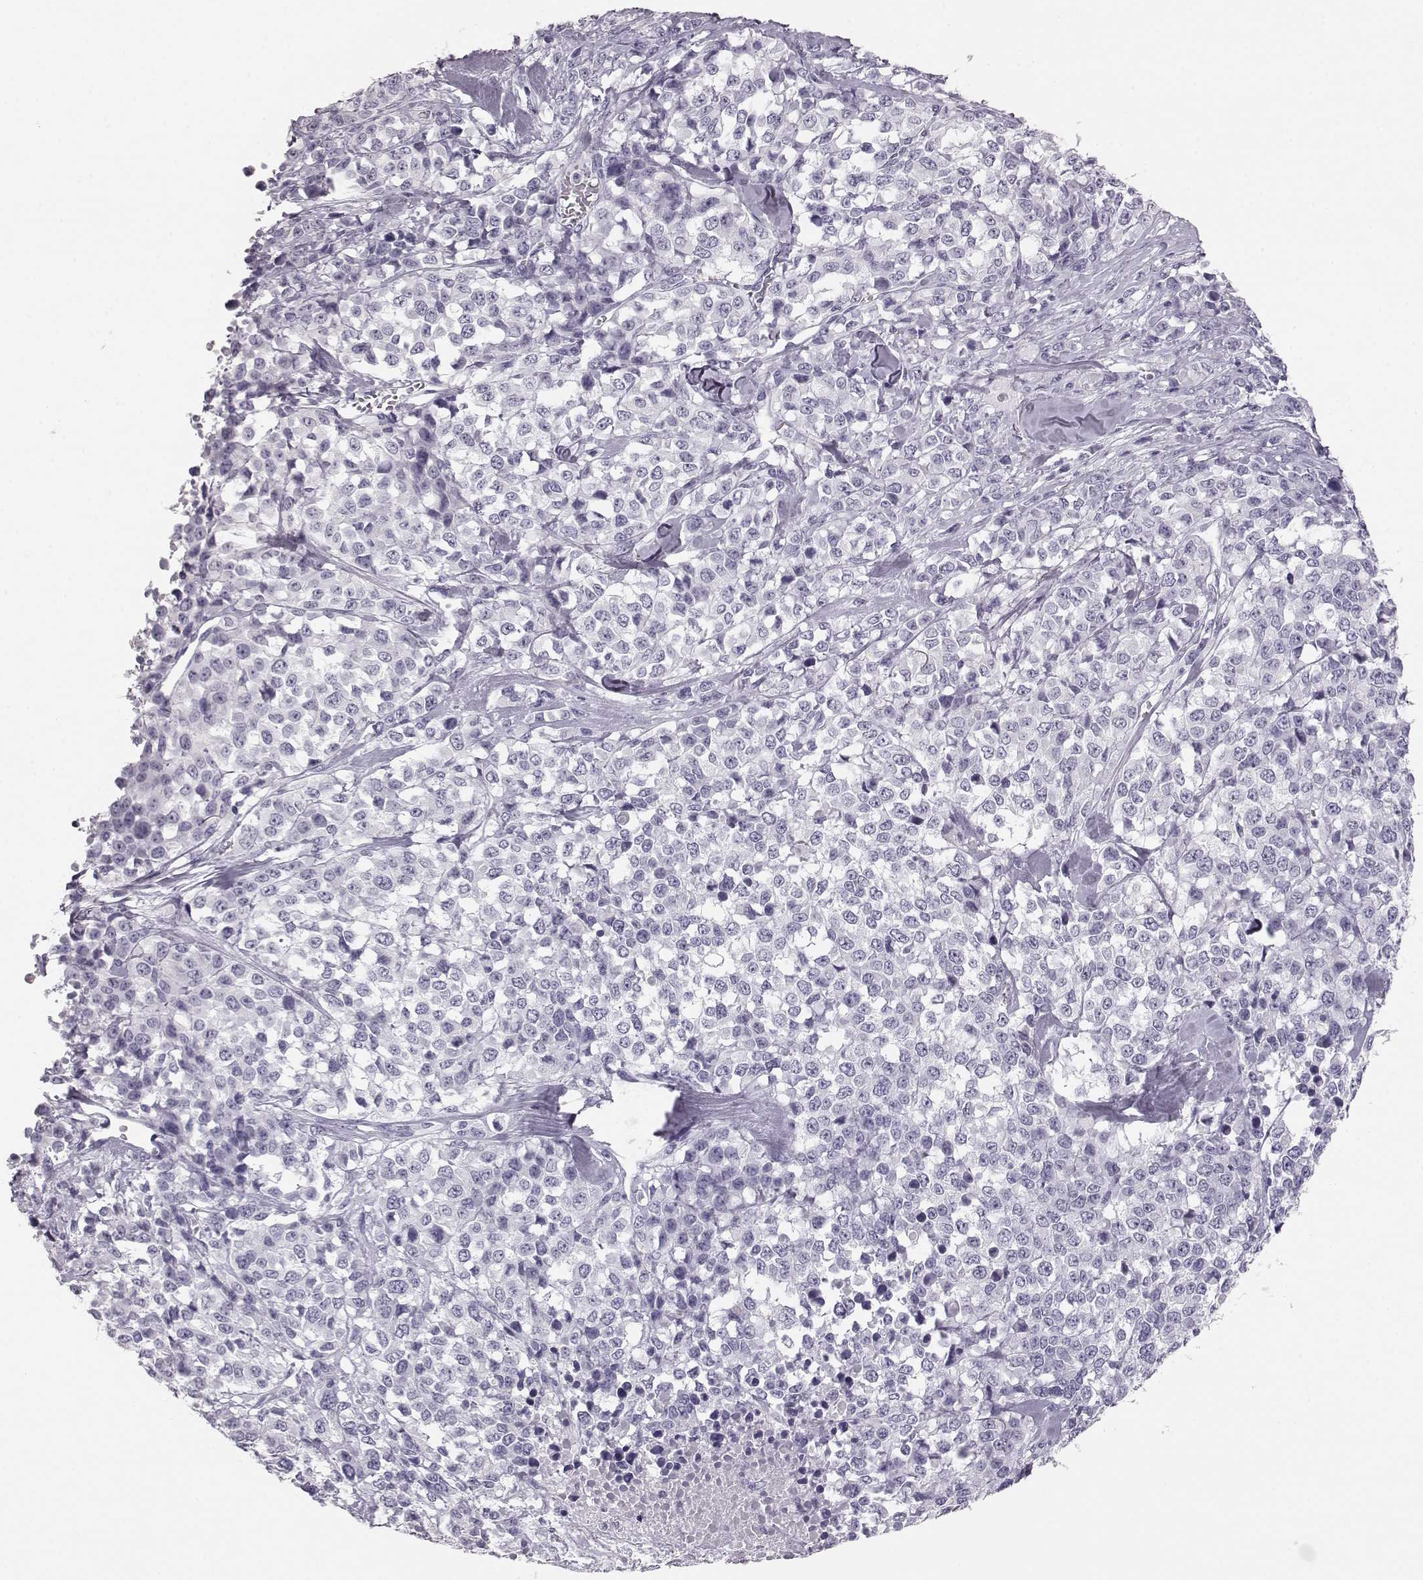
{"staining": {"intensity": "negative", "quantity": "none", "location": "none"}, "tissue": "melanoma", "cell_type": "Tumor cells", "image_type": "cancer", "snomed": [{"axis": "morphology", "description": "Malignant melanoma, Metastatic site"}, {"axis": "topography", "description": "Skin"}], "caption": "This micrograph is of malignant melanoma (metastatic site) stained with immunohistochemistry to label a protein in brown with the nuclei are counter-stained blue. There is no staining in tumor cells.", "gene": "BFSP2", "patient": {"sex": "male", "age": 84}}